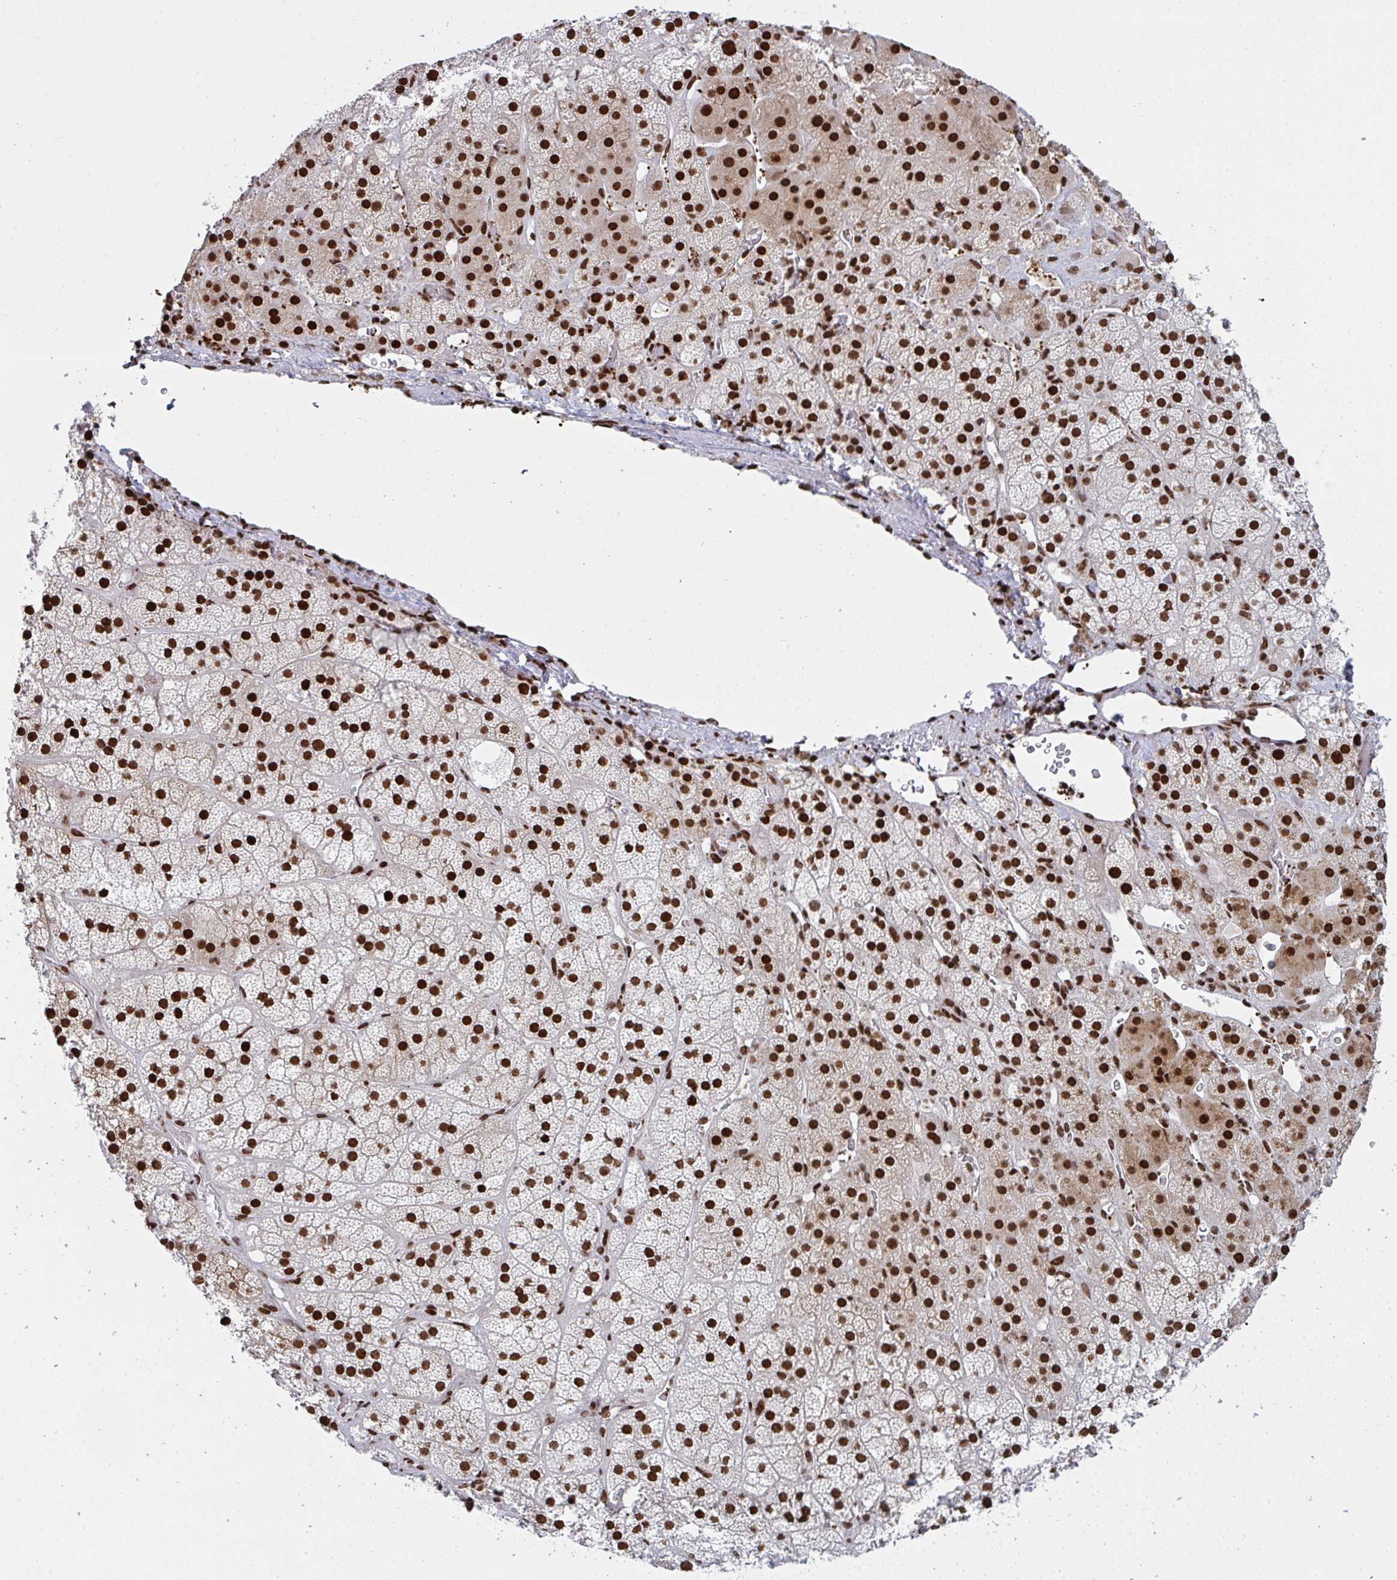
{"staining": {"intensity": "strong", "quantity": ">75%", "location": "nuclear"}, "tissue": "adrenal gland", "cell_type": "Glandular cells", "image_type": "normal", "snomed": [{"axis": "morphology", "description": "Normal tissue, NOS"}, {"axis": "topography", "description": "Adrenal gland"}], "caption": "Immunohistochemistry histopathology image of benign adrenal gland: human adrenal gland stained using immunohistochemistry displays high levels of strong protein expression localized specifically in the nuclear of glandular cells, appearing as a nuclear brown color.", "gene": "ZNF607", "patient": {"sex": "male", "age": 57}}